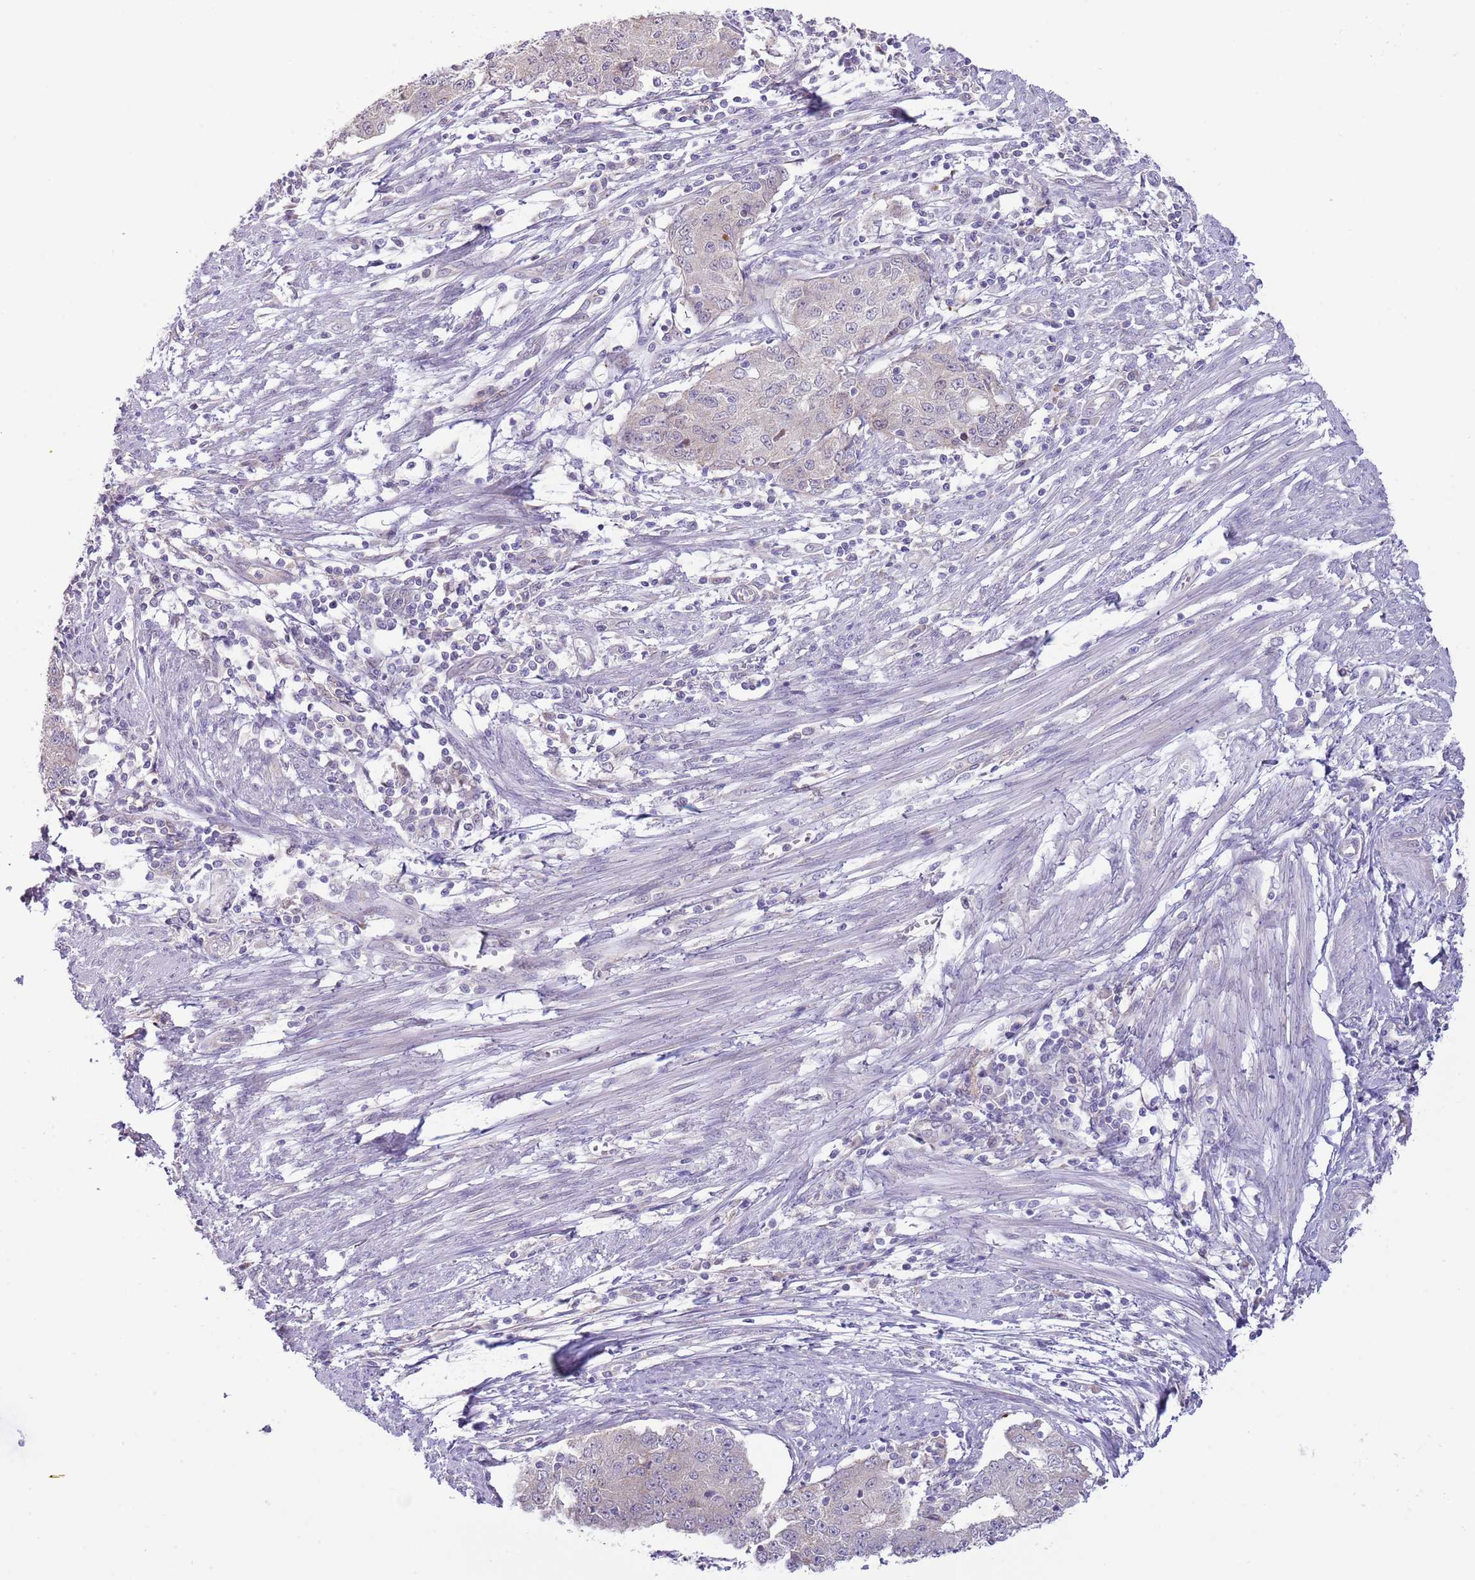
{"staining": {"intensity": "negative", "quantity": "none", "location": "none"}, "tissue": "endometrial cancer", "cell_type": "Tumor cells", "image_type": "cancer", "snomed": [{"axis": "morphology", "description": "Adenocarcinoma, NOS"}, {"axis": "topography", "description": "Endometrium"}], "caption": "An immunohistochemistry (IHC) micrograph of endometrial cancer (adenocarcinoma) is shown. There is no staining in tumor cells of endometrial cancer (adenocarcinoma).", "gene": "AP1S2", "patient": {"sex": "female", "age": 56}}